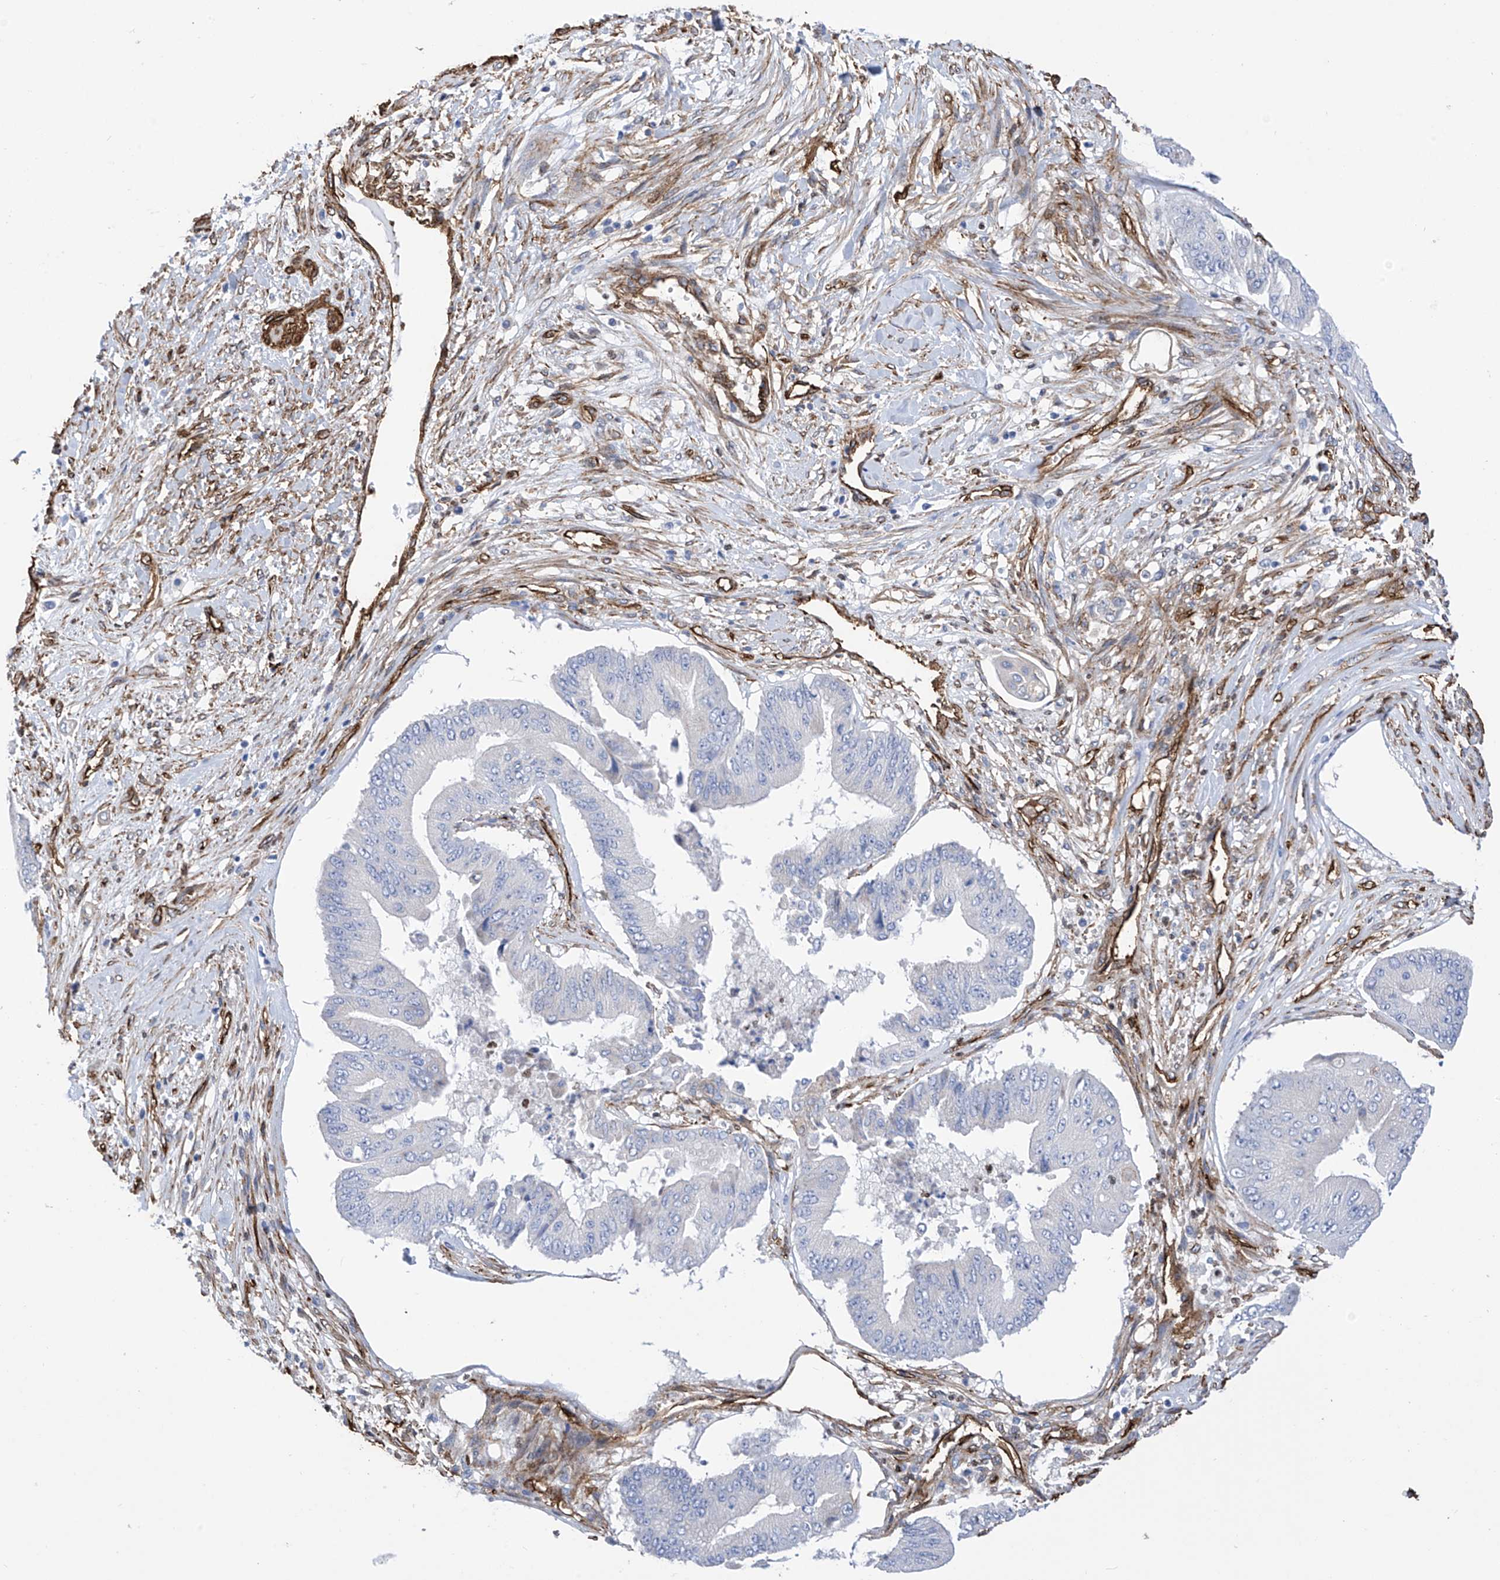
{"staining": {"intensity": "negative", "quantity": "none", "location": "none"}, "tissue": "pancreatic cancer", "cell_type": "Tumor cells", "image_type": "cancer", "snomed": [{"axis": "morphology", "description": "Adenocarcinoma, NOS"}, {"axis": "topography", "description": "Pancreas"}], "caption": "Immunohistochemistry (IHC) of human pancreatic cancer demonstrates no positivity in tumor cells.", "gene": "UBTD1", "patient": {"sex": "female", "age": 77}}